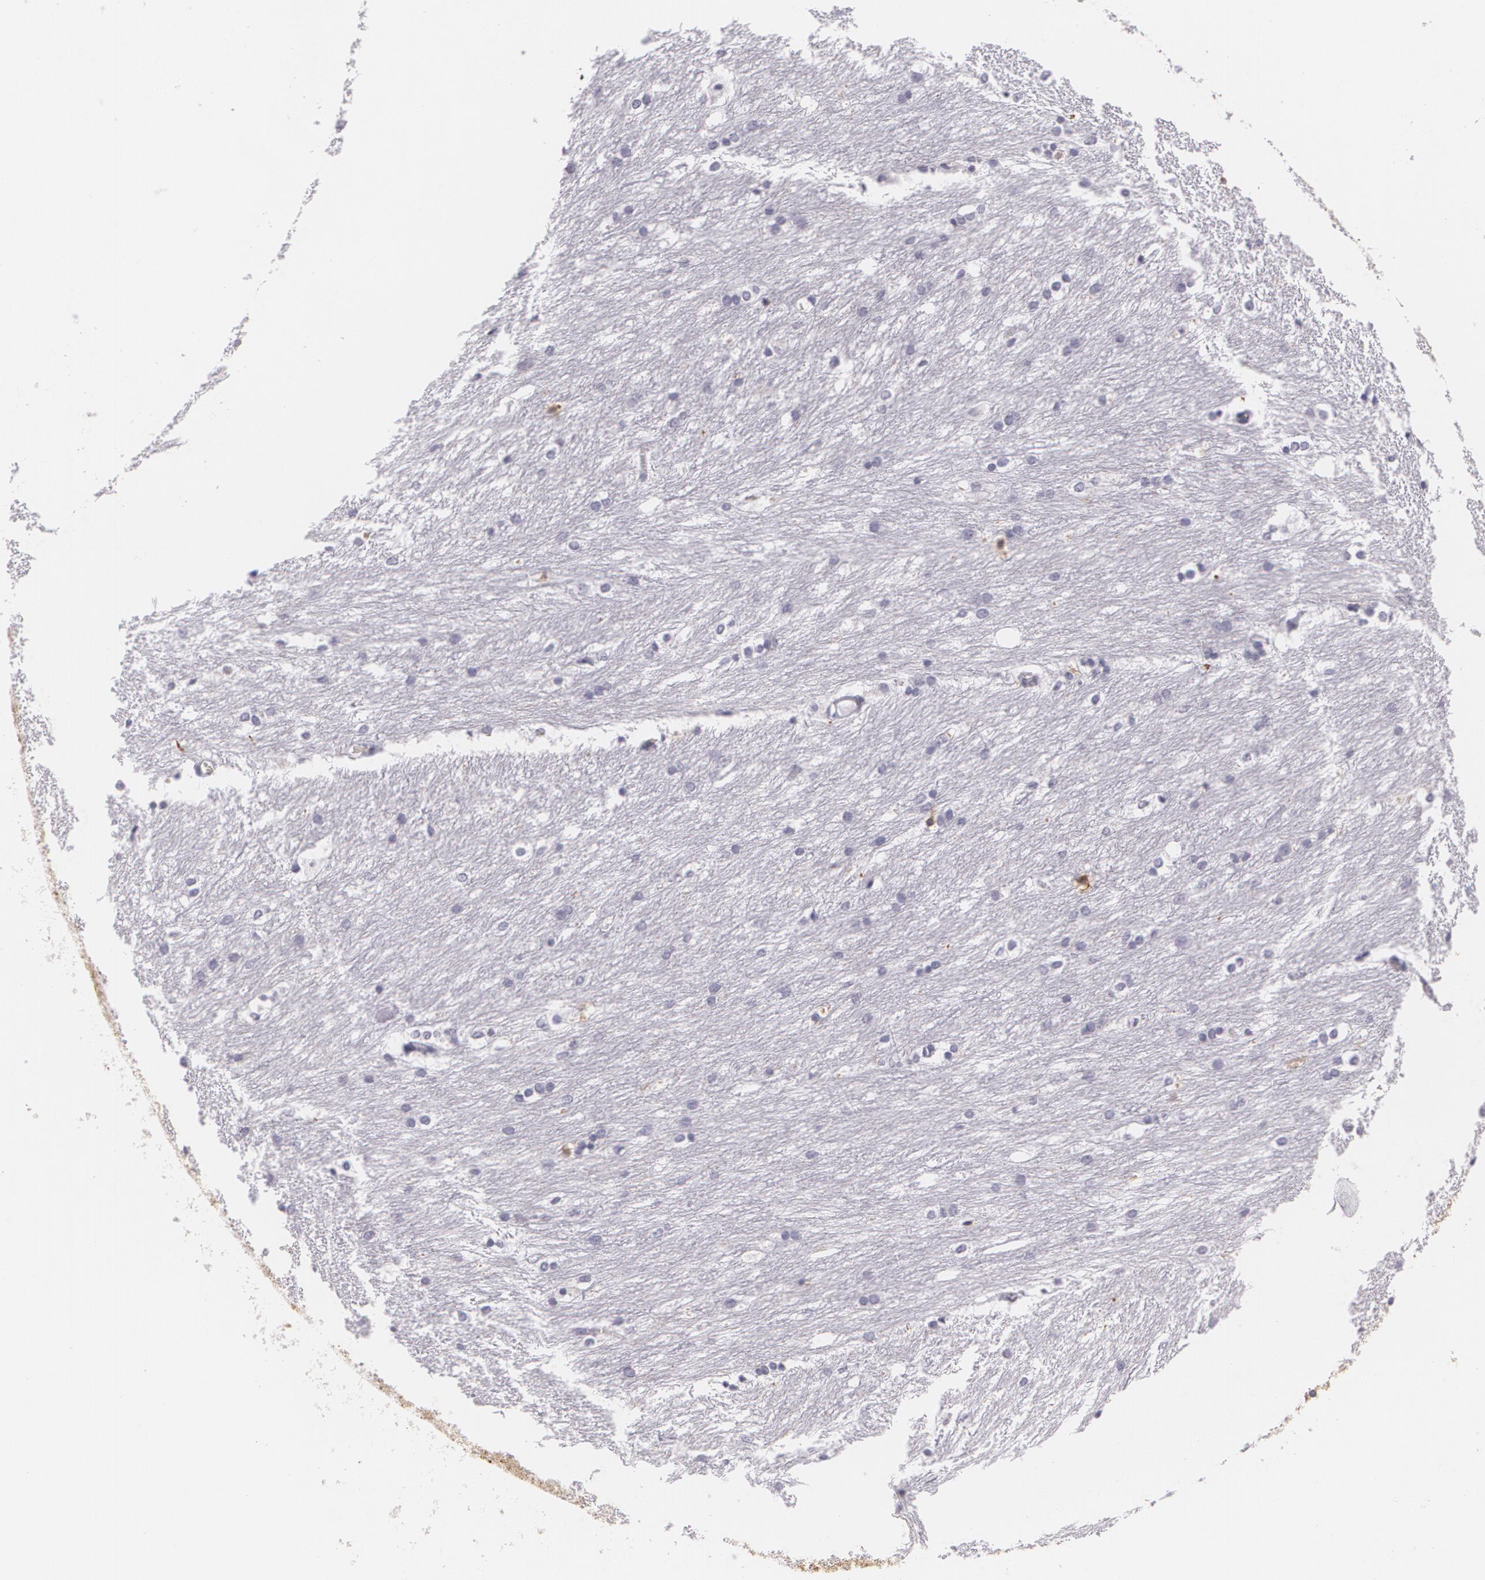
{"staining": {"intensity": "negative", "quantity": "none", "location": "none"}, "tissue": "caudate", "cell_type": "Glial cells", "image_type": "normal", "snomed": [{"axis": "morphology", "description": "Normal tissue, NOS"}, {"axis": "topography", "description": "Lateral ventricle wall"}], "caption": "DAB immunohistochemical staining of benign human caudate demonstrates no significant expression in glial cells. (Immunohistochemistry, brightfield microscopy, high magnification).", "gene": "MAP2", "patient": {"sex": "female", "age": 19}}